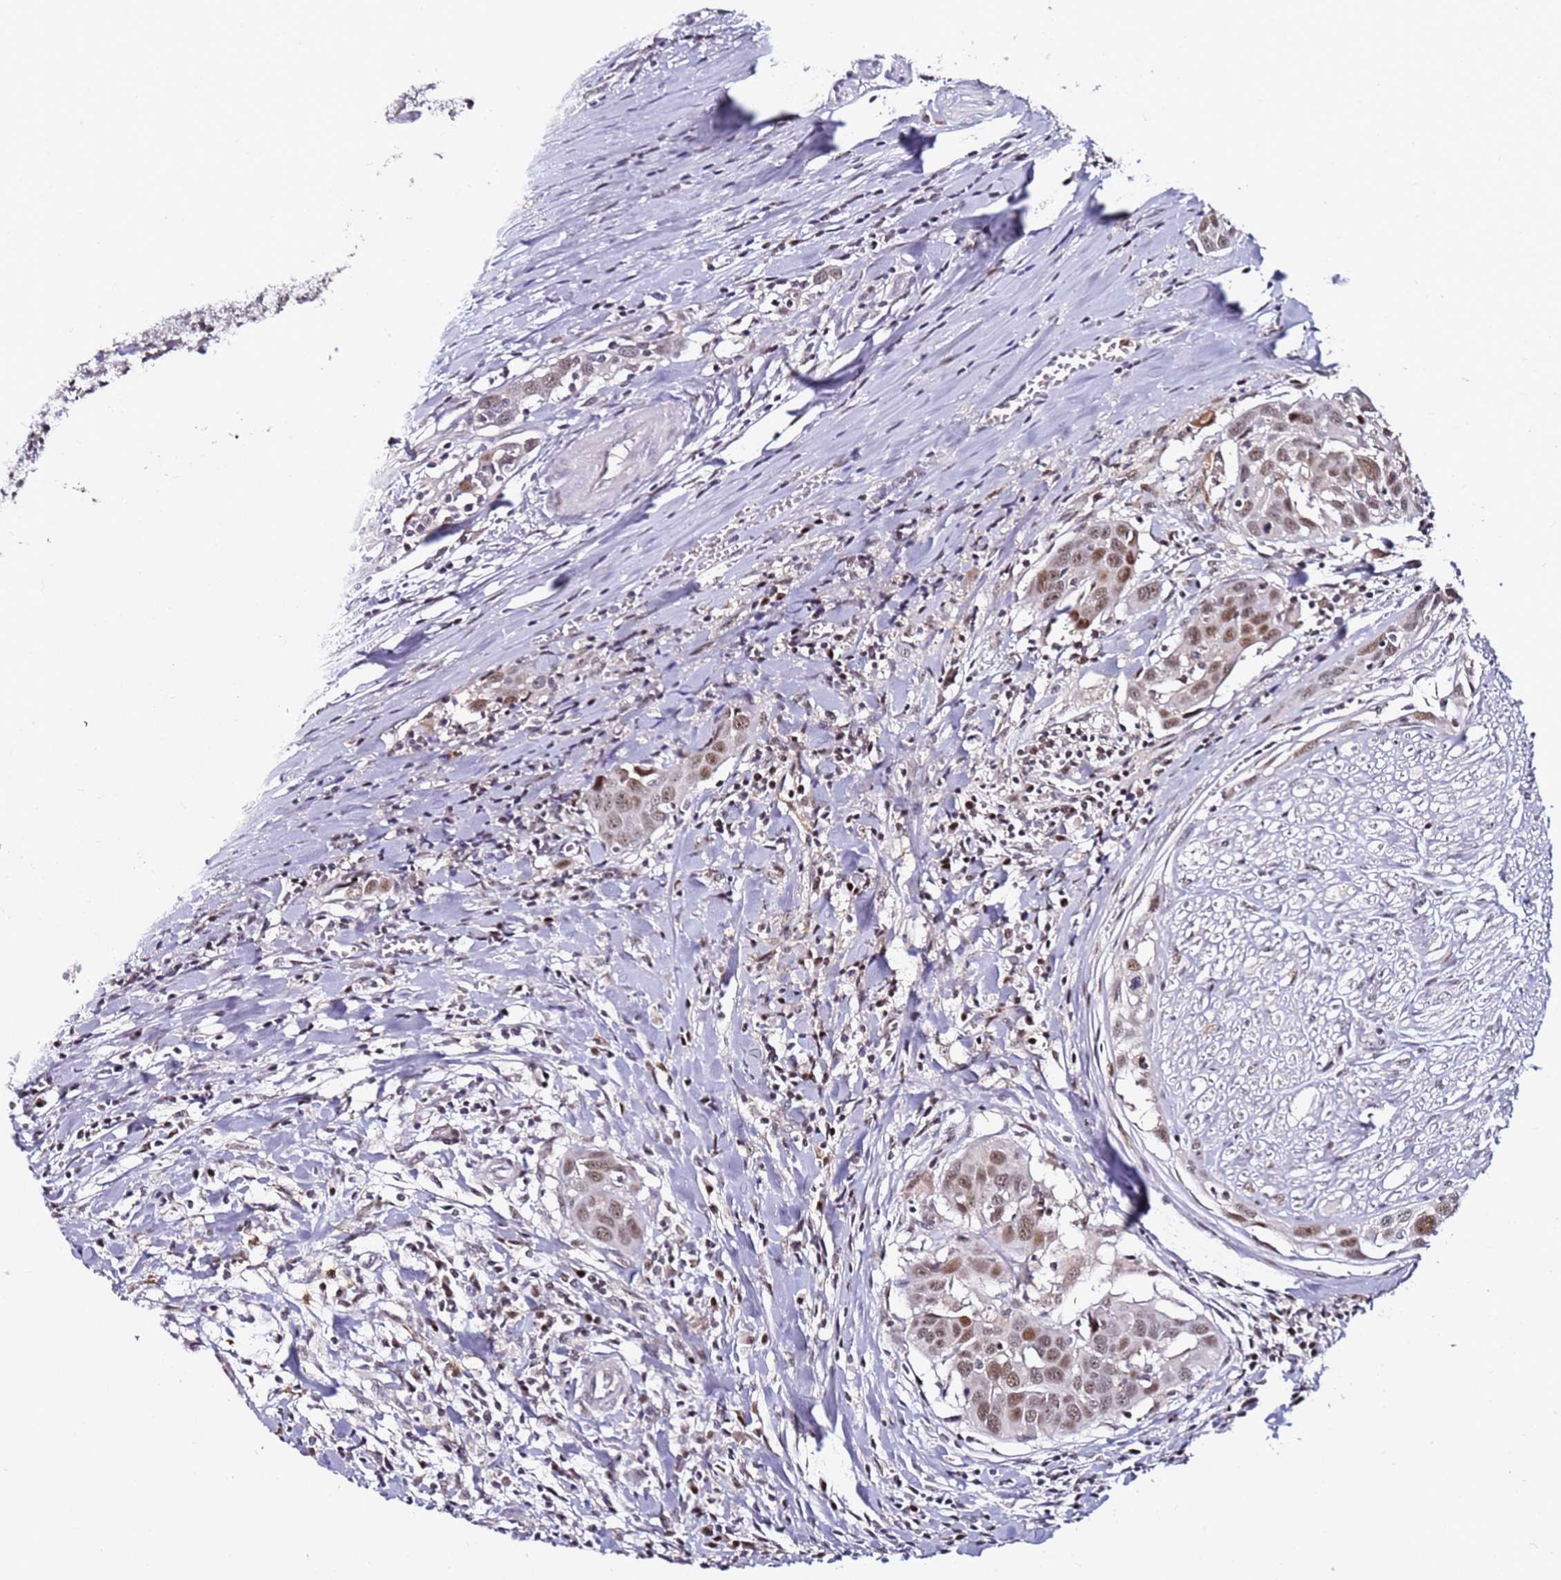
{"staining": {"intensity": "moderate", "quantity": ">75%", "location": "nuclear"}, "tissue": "head and neck cancer", "cell_type": "Tumor cells", "image_type": "cancer", "snomed": [{"axis": "morphology", "description": "Squamous cell carcinoma, NOS"}, {"axis": "topography", "description": "Oral tissue"}, {"axis": "topography", "description": "Head-Neck"}], "caption": "A medium amount of moderate nuclear positivity is identified in about >75% of tumor cells in head and neck cancer tissue. The staining was performed using DAB (3,3'-diaminobenzidine) to visualize the protein expression in brown, while the nuclei were stained in blue with hematoxylin (Magnification: 20x).", "gene": "FCF1", "patient": {"sex": "female", "age": 50}}